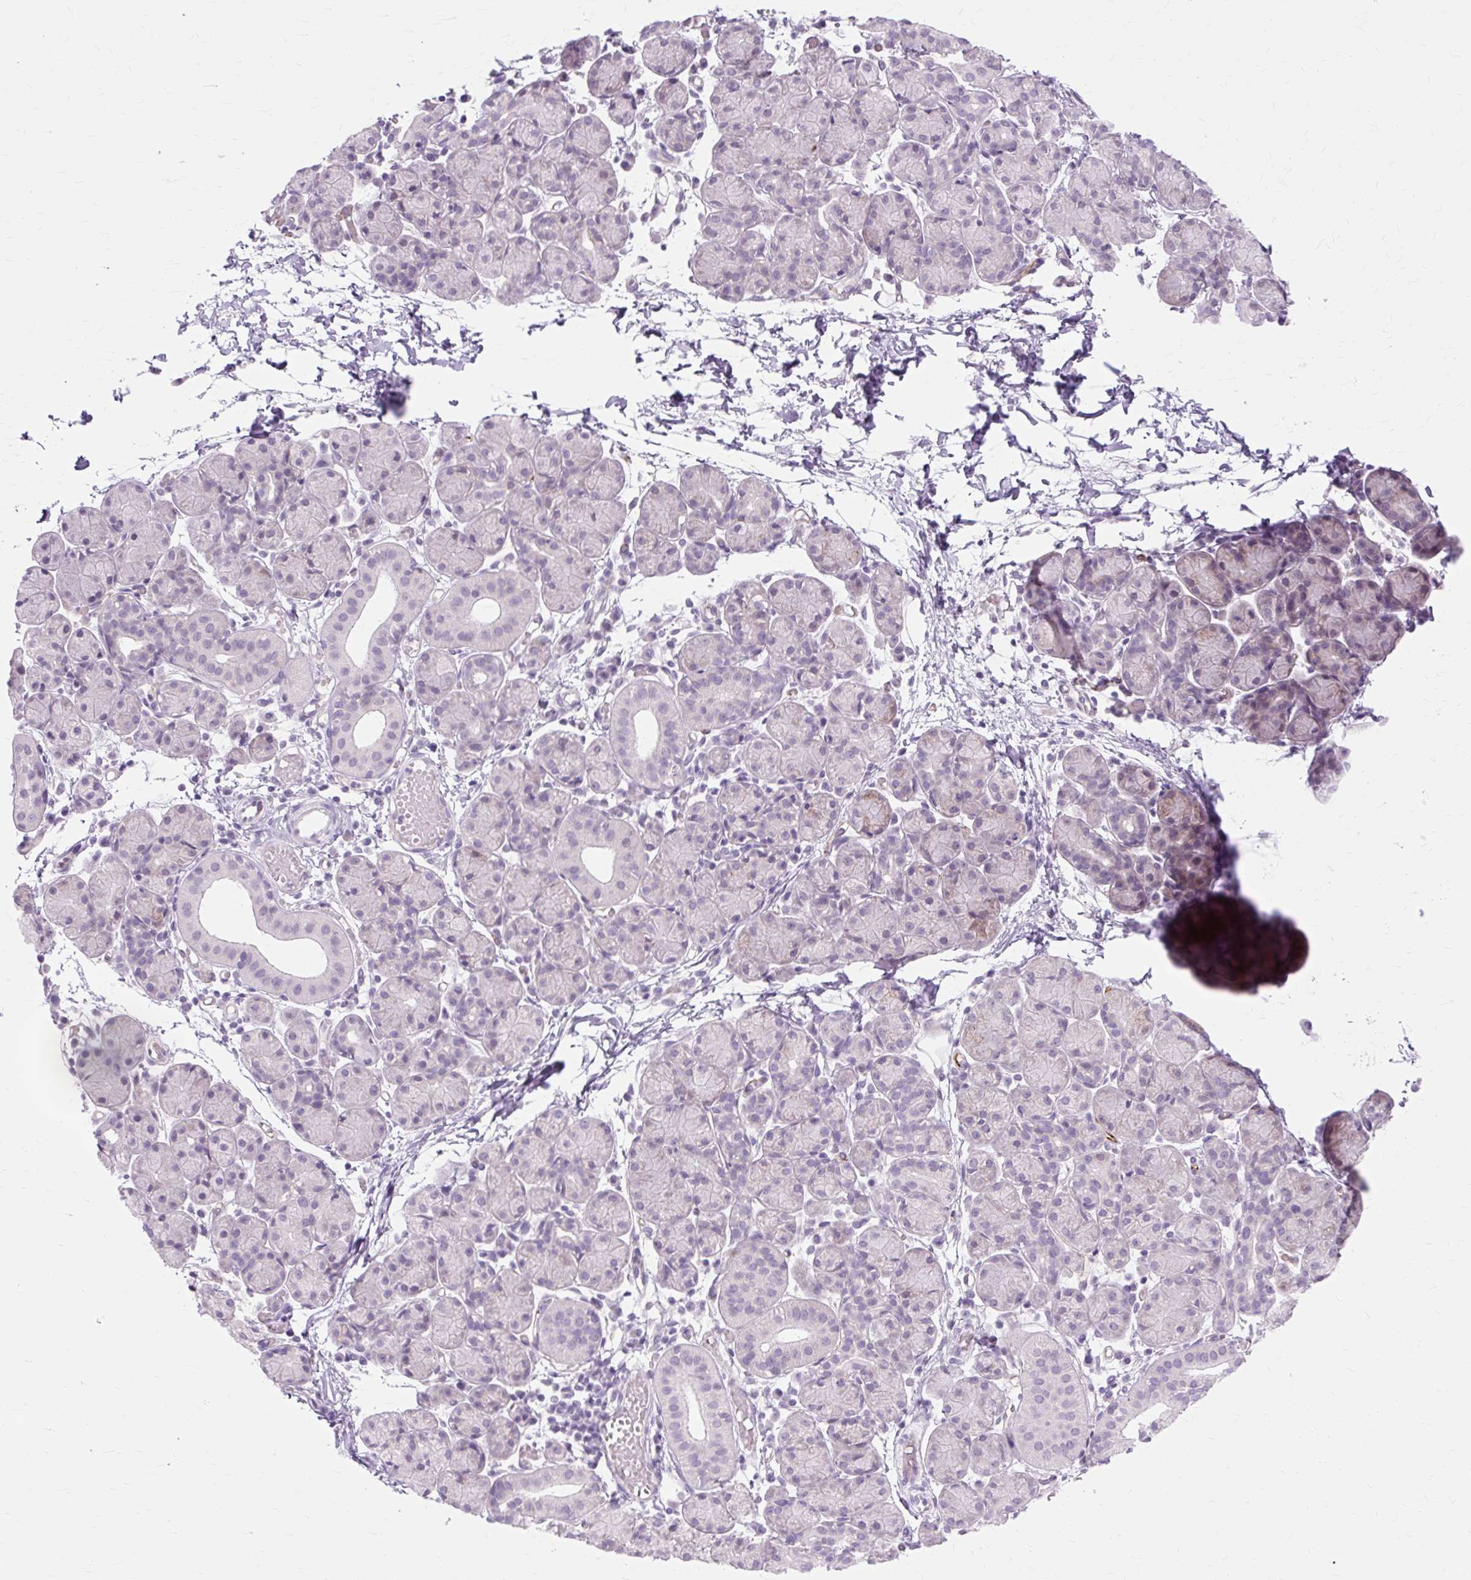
{"staining": {"intensity": "negative", "quantity": "none", "location": "none"}, "tissue": "salivary gland", "cell_type": "Glandular cells", "image_type": "normal", "snomed": [{"axis": "morphology", "description": "Normal tissue, NOS"}, {"axis": "morphology", "description": "Inflammation, NOS"}, {"axis": "topography", "description": "Lymph node"}, {"axis": "topography", "description": "Salivary gland"}], "caption": "Glandular cells are negative for brown protein staining in normal salivary gland.", "gene": "ZNF35", "patient": {"sex": "male", "age": 3}}